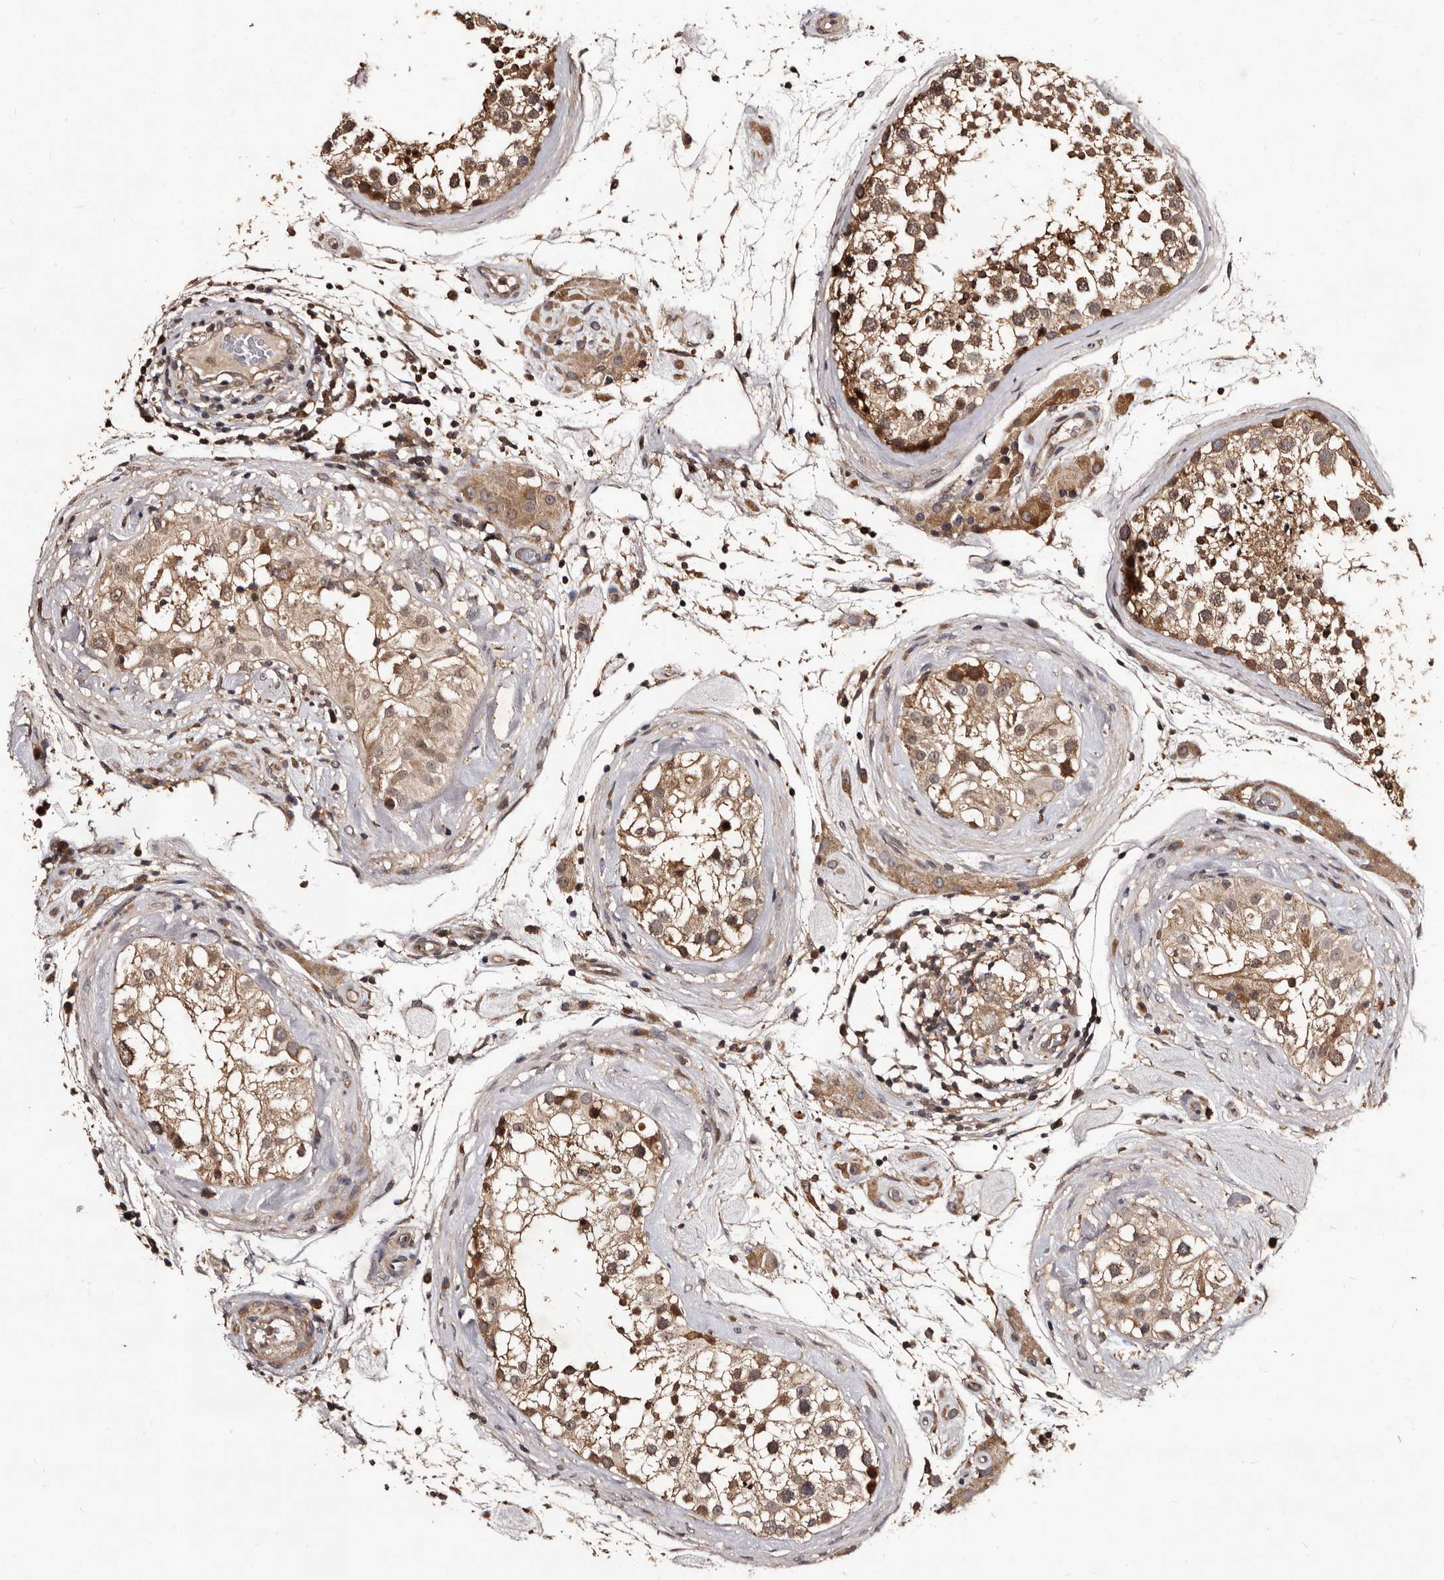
{"staining": {"intensity": "moderate", "quantity": ">75%", "location": "cytoplasmic/membranous"}, "tissue": "testis", "cell_type": "Cells in seminiferous ducts", "image_type": "normal", "snomed": [{"axis": "morphology", "description": "Normal tissue, NOS"}, {"axis": "topography", "description": "Testis"}], "caption": "Immunohistochemistry photomicrograph of normal testis: testis stained using IHC displays medium levels of moderate protein expression localized specifically in the cytoplasmic/membranous of cells in seminiferous ducts, appearing as a cytoplasmic/membranous brown color.", "gene": "MKRN3", "patient": {"sex": "male", "age": 46}}